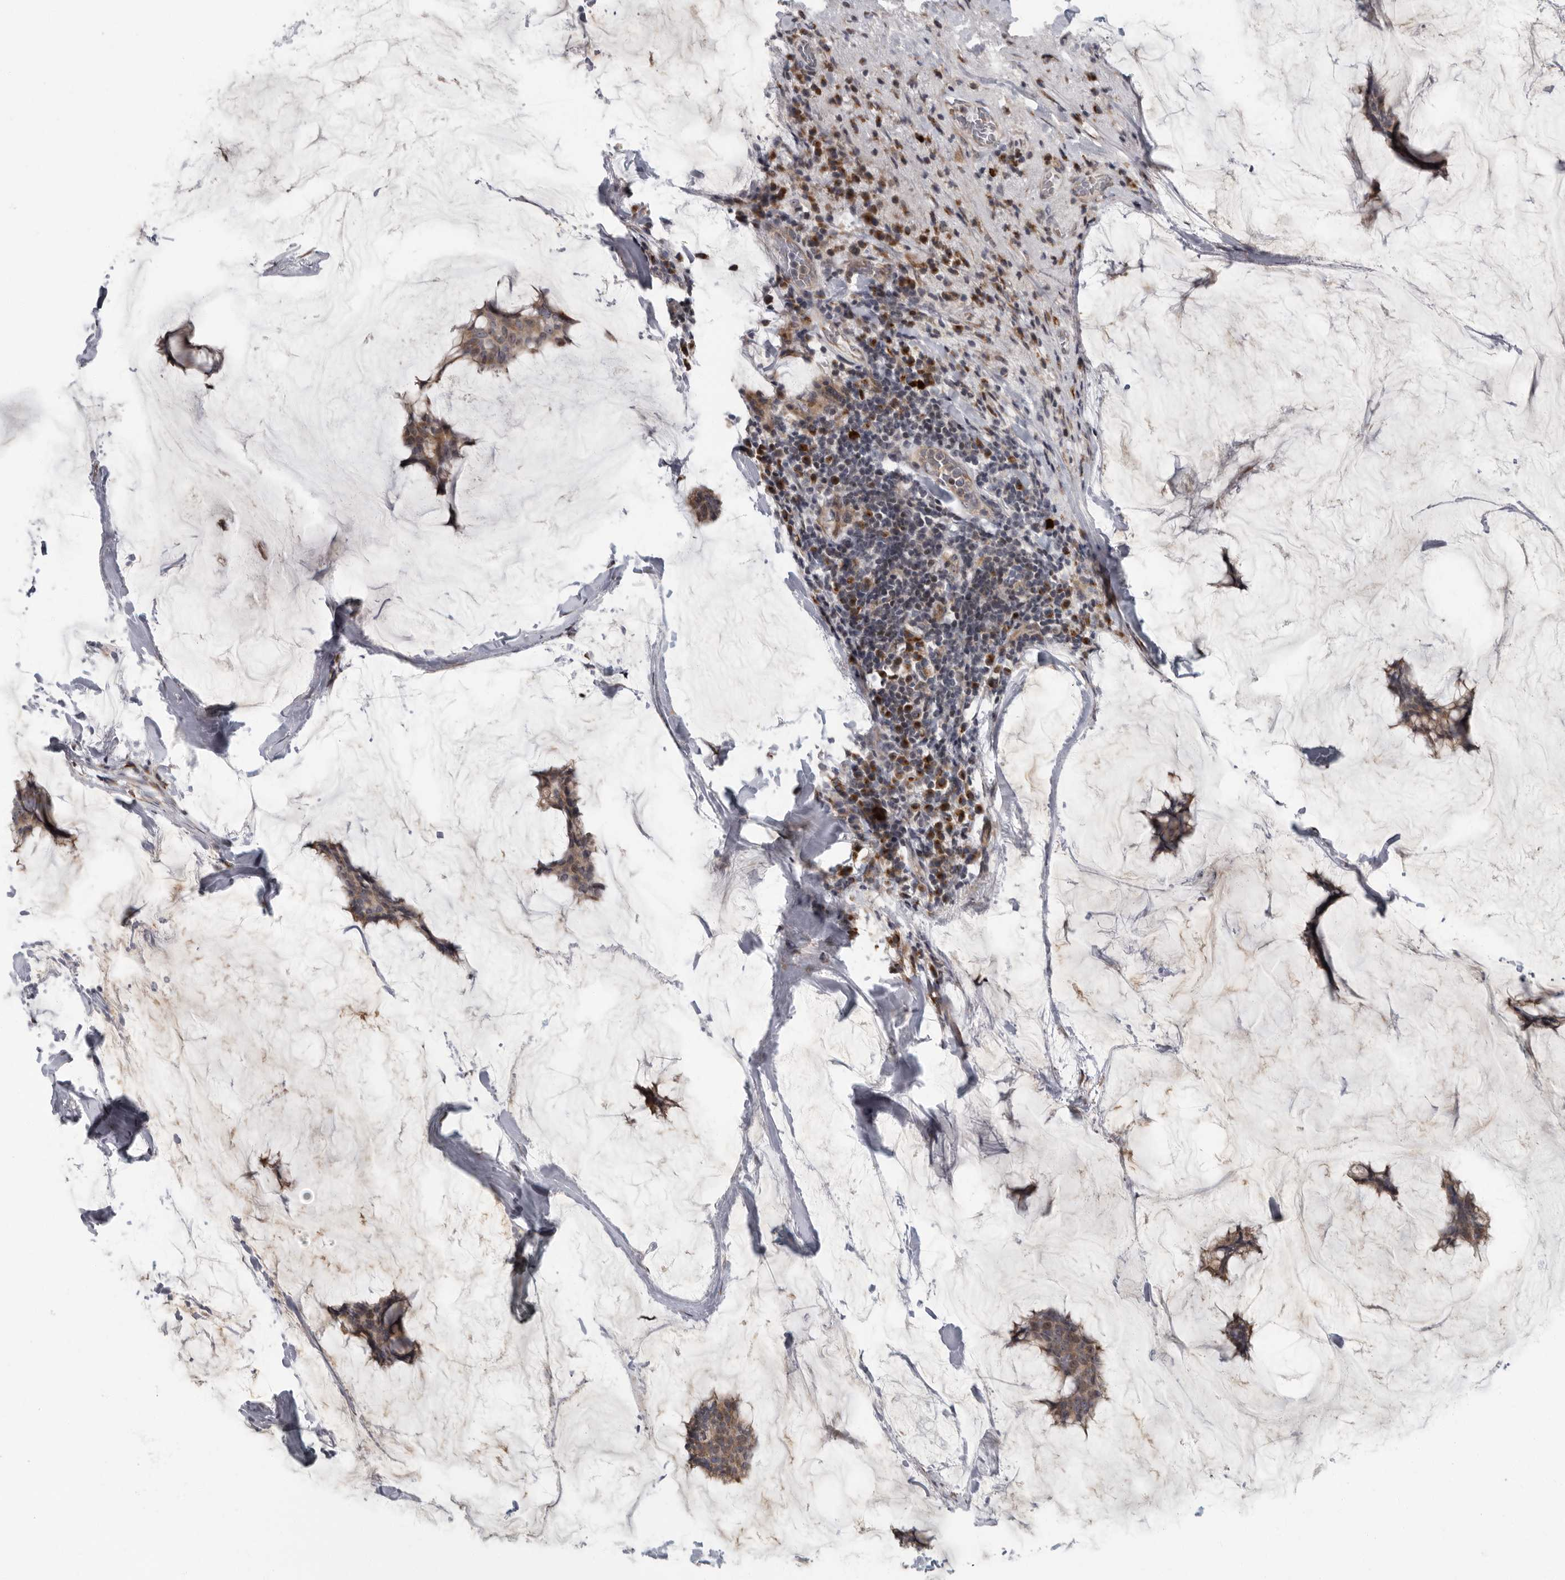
{"staining": {"intensity": "moderate", "quantity": ">75%", "location": "cytoplasmic/membranous"}, "tissue": "breast cancer", "cell_type": "Tumor cells", "image_type": "cancer", "snomed": [{"axis": "morphology", "description": "Duct carcinoma"}, {"axis": "topography", "description": "Breast"}], "caption": "Approximately >75% of tumor cells in human intraductal carcinoma (breast) exhibit moderate cytoplasmic/membranous protein positivity as visualized by brown immunohistochemical staining.", "gene": "PDCD11", "patient": {"sex": "female", "age": 93}}